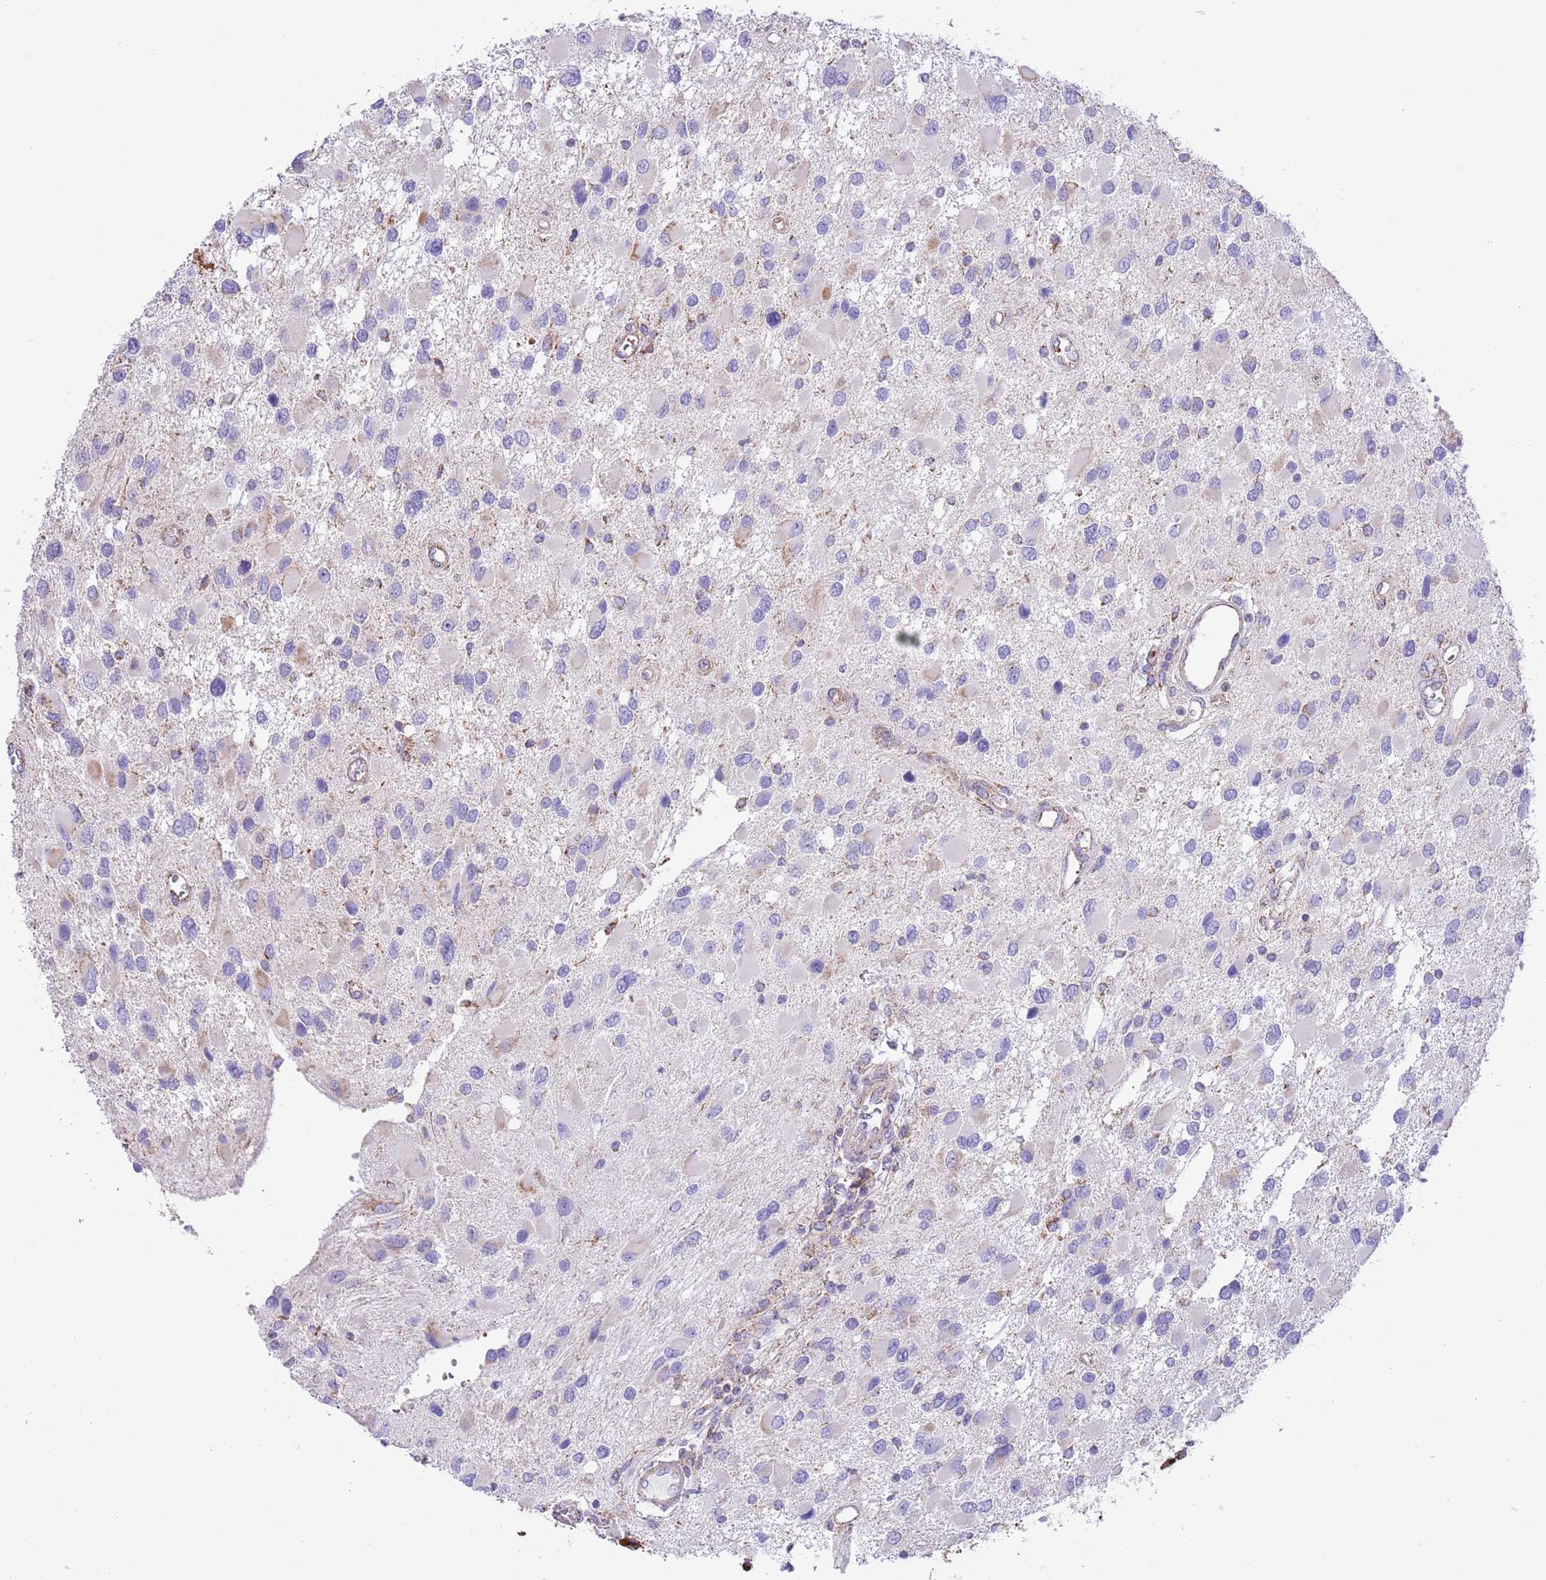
{"staining": {"intensity": "negative", "quantity": "none", "location": "none"}, "tissue": "glioma", "cell_type": "Tumor cells", "image_type": "cancer", "snomed": [{"axis": "morphology", "description": "Glioma, malignant, High grade"}, {"axis": "topography", "description": "Brain"}], "caption": "Tumor cells are negative for brown protein staining in glioma.", "gene": "SS18L2", "patient": {"sex": "male", "age": 53}}